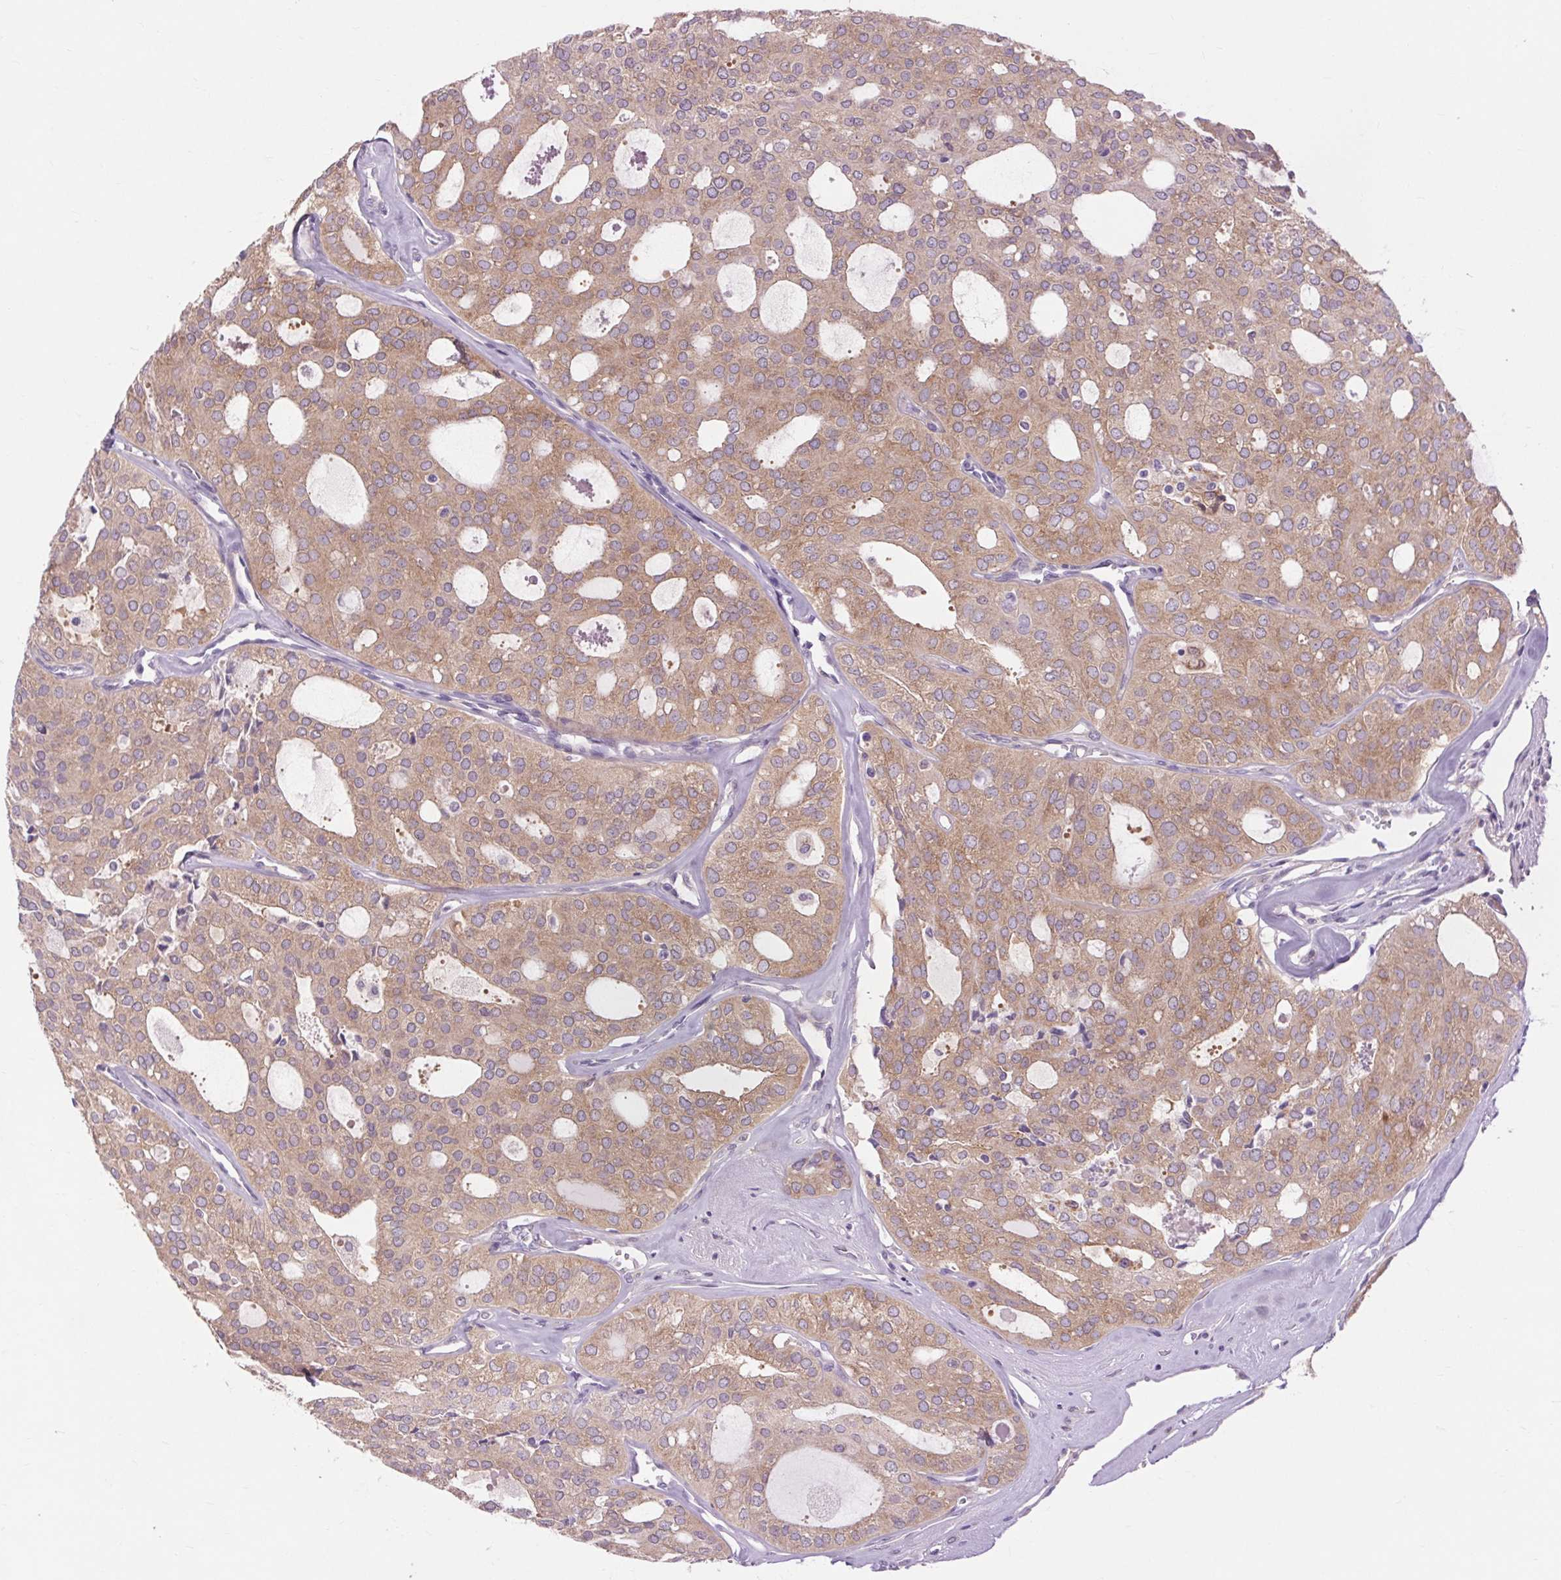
{"staining": {"intensity": "weak", "quantity": ">75%", "location": "cytoplasmic/membranous"}, "tissue": "thyroid cancer", "cell_type": "Tumor cells", "image_type": "cancer", "snomed": [{"axis": "morphology", "description": "Follicular adenoma carcinoma, NOS"}, {"axis": "topography", "description": "Thyroid gland"}], "caption": "Thyroid follicular adenoma carcinoma stained with DAB (3,3'-diaminobenzidine) immunohistochemistry (IHC) demonstrates low levels of weak cytoplasmic/membranous staining in approximately >75% of tumor cells.", "gene": "SOWAHC", "patient": {"sex": "male", "age": 75}}